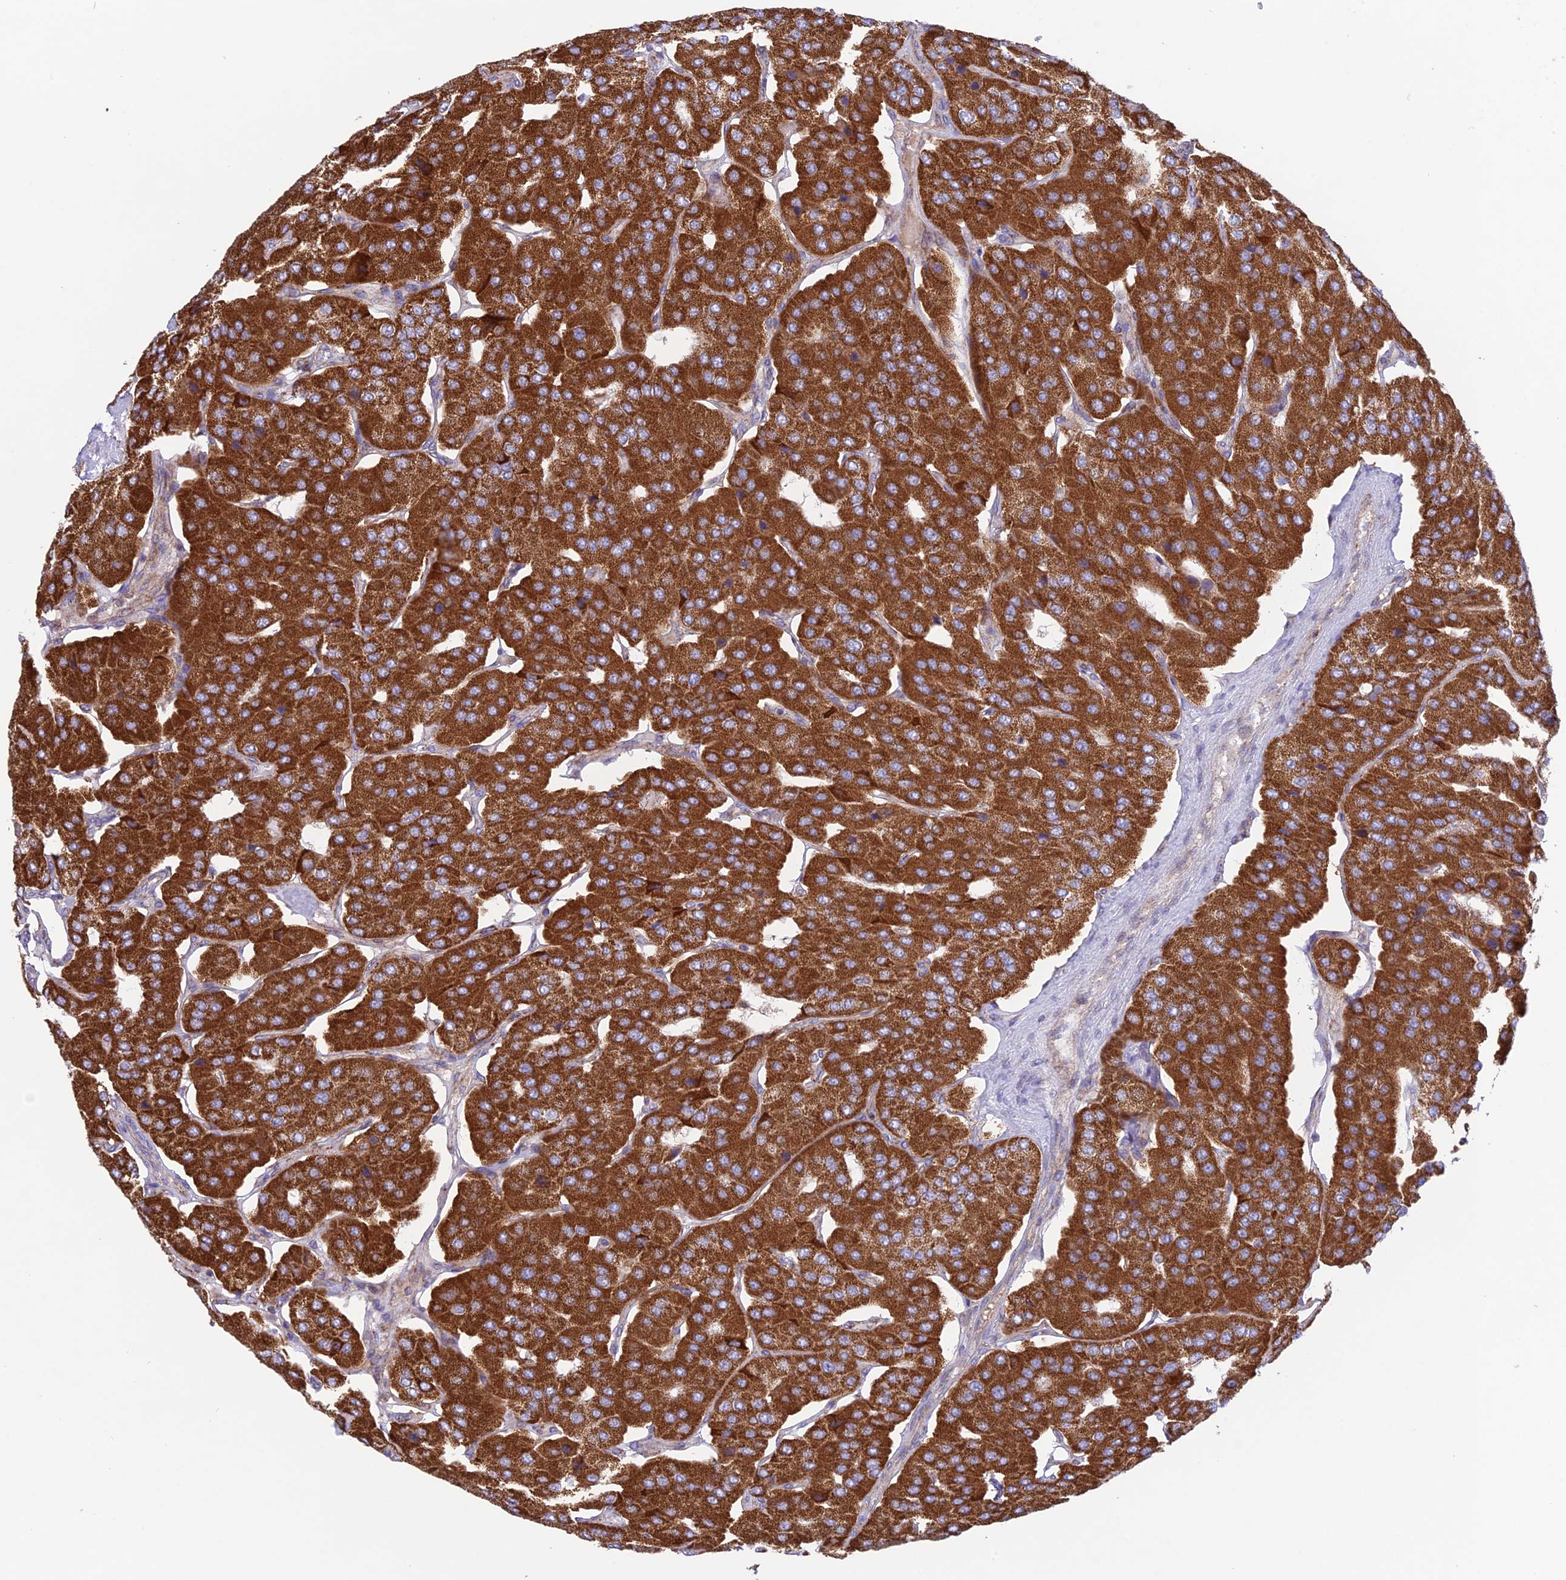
{"staining": {"intensity": "strong", "quantity": ">75%", "location": "cytoplasmic/membranous"}, "tissue": "parathyroid gland", "cell_type": "Glandular cells", "image_type": "normal", "snomed": [{"axis": "morphology", "description": "Normal tissue, NOS"}, {"axis": "morphology", "description": "Adenoma, NOS"}, {"axis": "topography", "description": "Parathyroid gland"}], "caption": "Immunohistochemistry of unremarkable human parathyroid gland demonstrates high levels of strong cytoplasmic/membranous staining in approximately >75% of glandular cells.", "gene": "UAP1L1", "patient": {"sex": "female", "age": 86}}